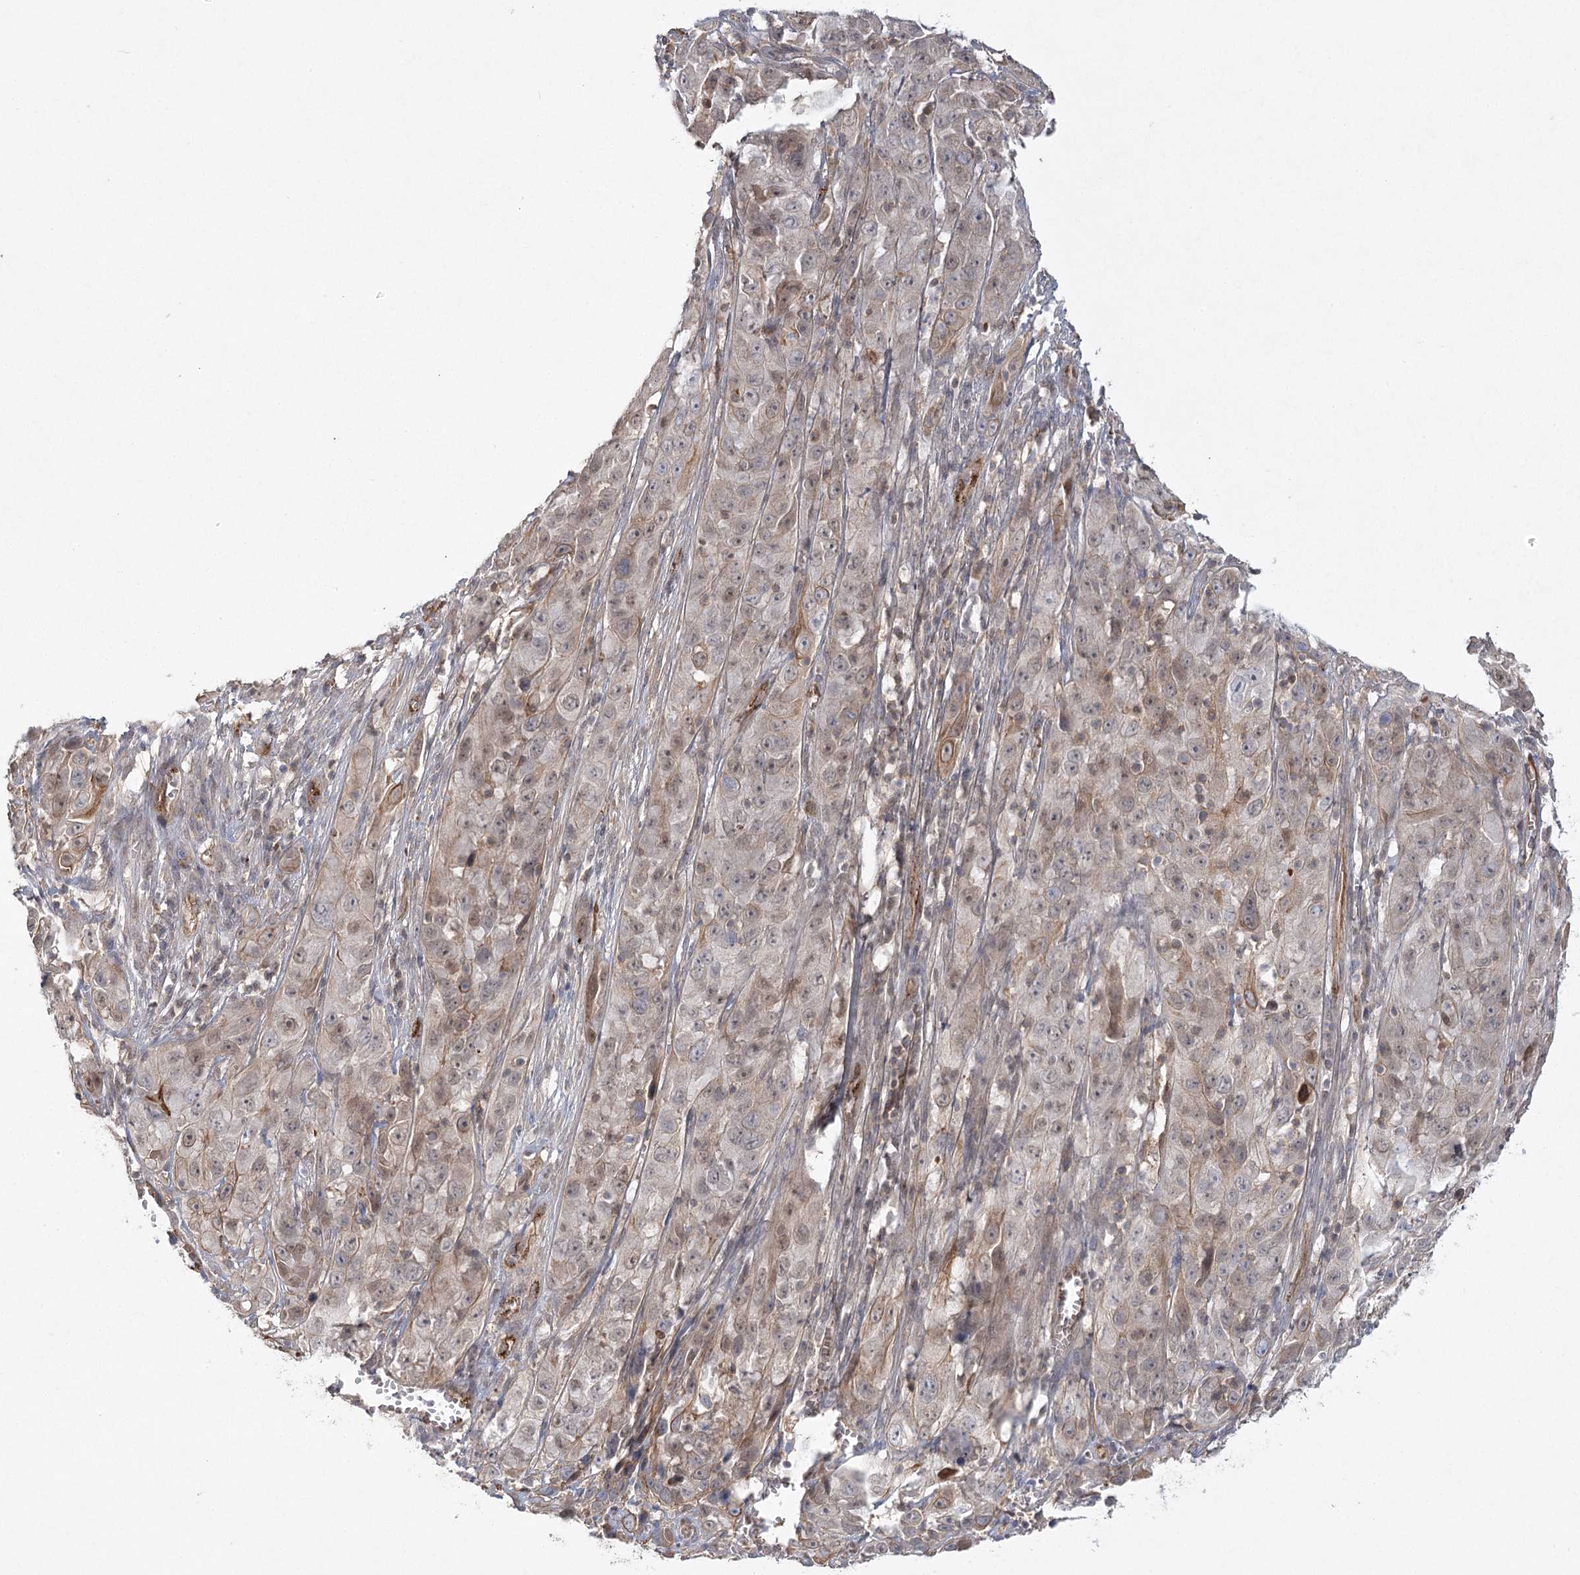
{"staining": {"intensity": "weak", "quantity": "<25%", "location": "cytoplasmic/membranous"}, "tissue": "cervical cancer", "cell_type": "Tumor cells", "image_type": "cancer", "snomed": [{"axis": "morphology", "description": "Squamous cell carcinoma, NOS"}, {"axis": "topography", "description": "Cervix"}], "caption": "An immunohistochemistry (IHC) image of cervical squamous cell carcinoma is shown. There is no staining in tumor cells of cervical squamous cell carcinoma.", "gene": "KBTBD4", "patient": {"sex": "female", "age": 32}}